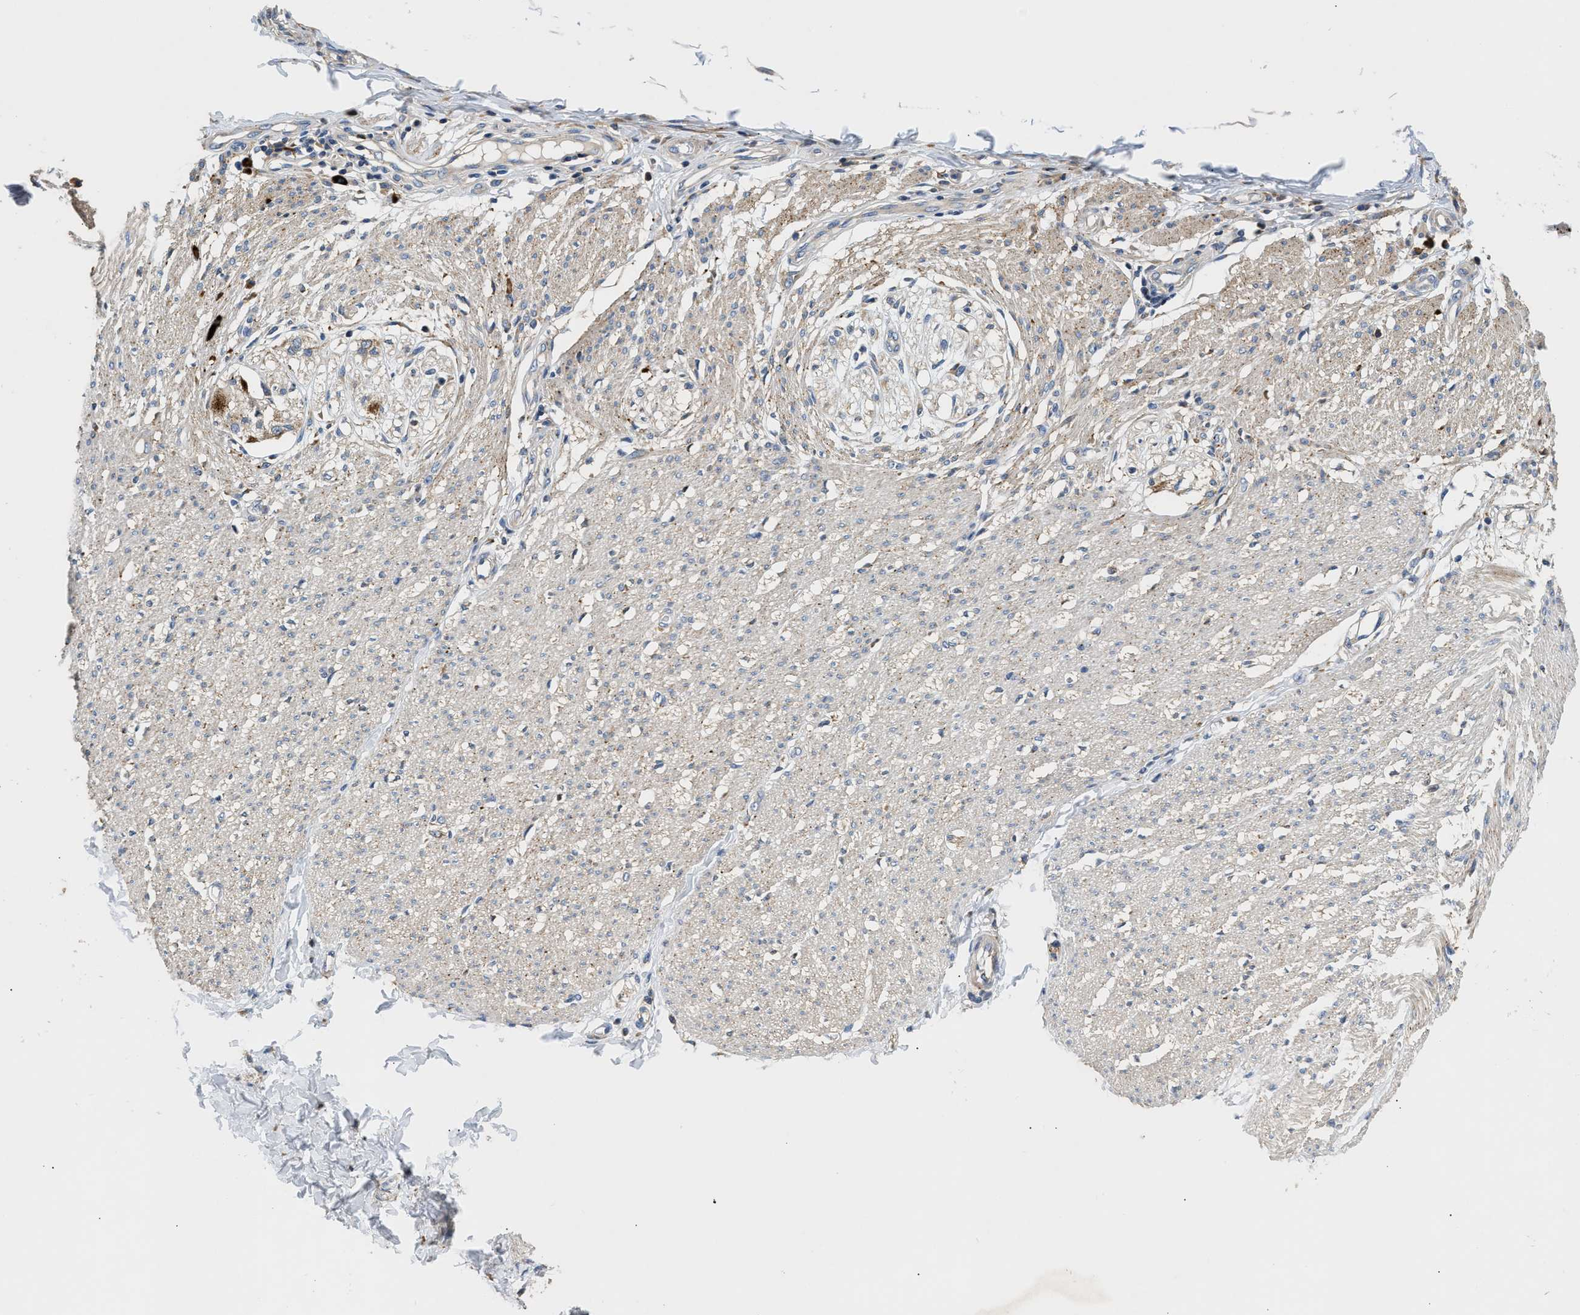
{"staining": {"intensity": "weak", "quantity": "<25%", "location": "cytoplasmic/membranous"}, "tissue": "smooth muscle", "cell_type": "Smooth muscle cells", "image_type": "normal", "snomed": [{"axis": "morphology", "description": "Normal tissue, NOS"}, {"axis": "morphology", "description": "Adenocarcinoma, NOS"}, {"axis": "topography", "description": "Colon"}, {"axis": "topography", "description": "Peripheral nerve tissue"}], "caption": "The photomicrograph demonstrates no staining of smooth muscle cells in normal smooth muscle. The staining is performed using DAB brown chromogen with nuclei counter-stained in using hematoxylin.", "gene": "AMZ1", "patient": {"sex": "male", "age": 14}}